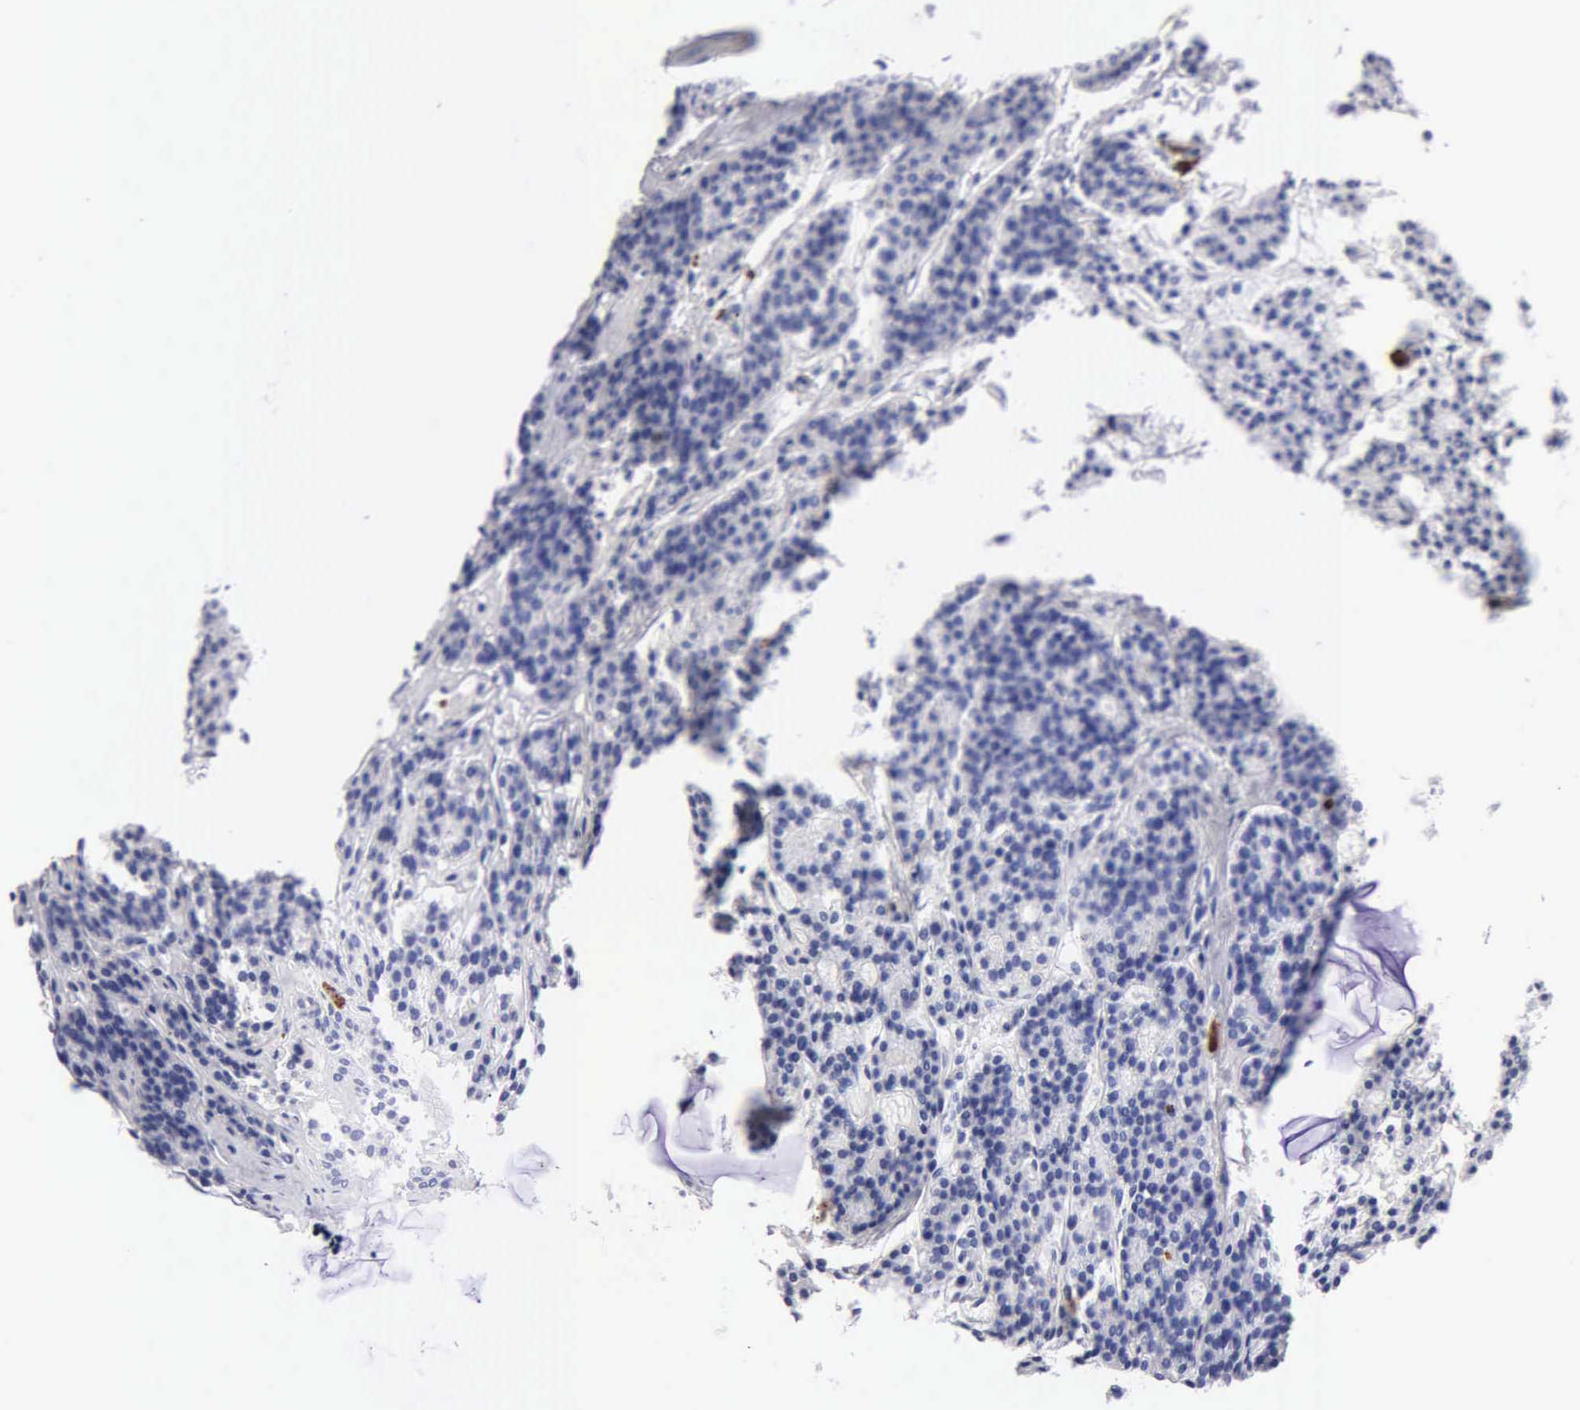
{"staining": {"intensity": "negative", "quantity": "none", "location": "none"}, "tissue": "parathyroid gland", "cell_type": "Glandular cells", "image_type": "normal", "snomed": [{"axis": "morphology", "description": "Normal tissue, NOS"}, {"axis": "topography", "description": "Parathyroid gland"}], "caption": "Protein analysis of normal parathyroid gland exhibits no significant expression in glandular cells.", "gene": "CTSG", "patient": {"sex": "female", "age": 70}}